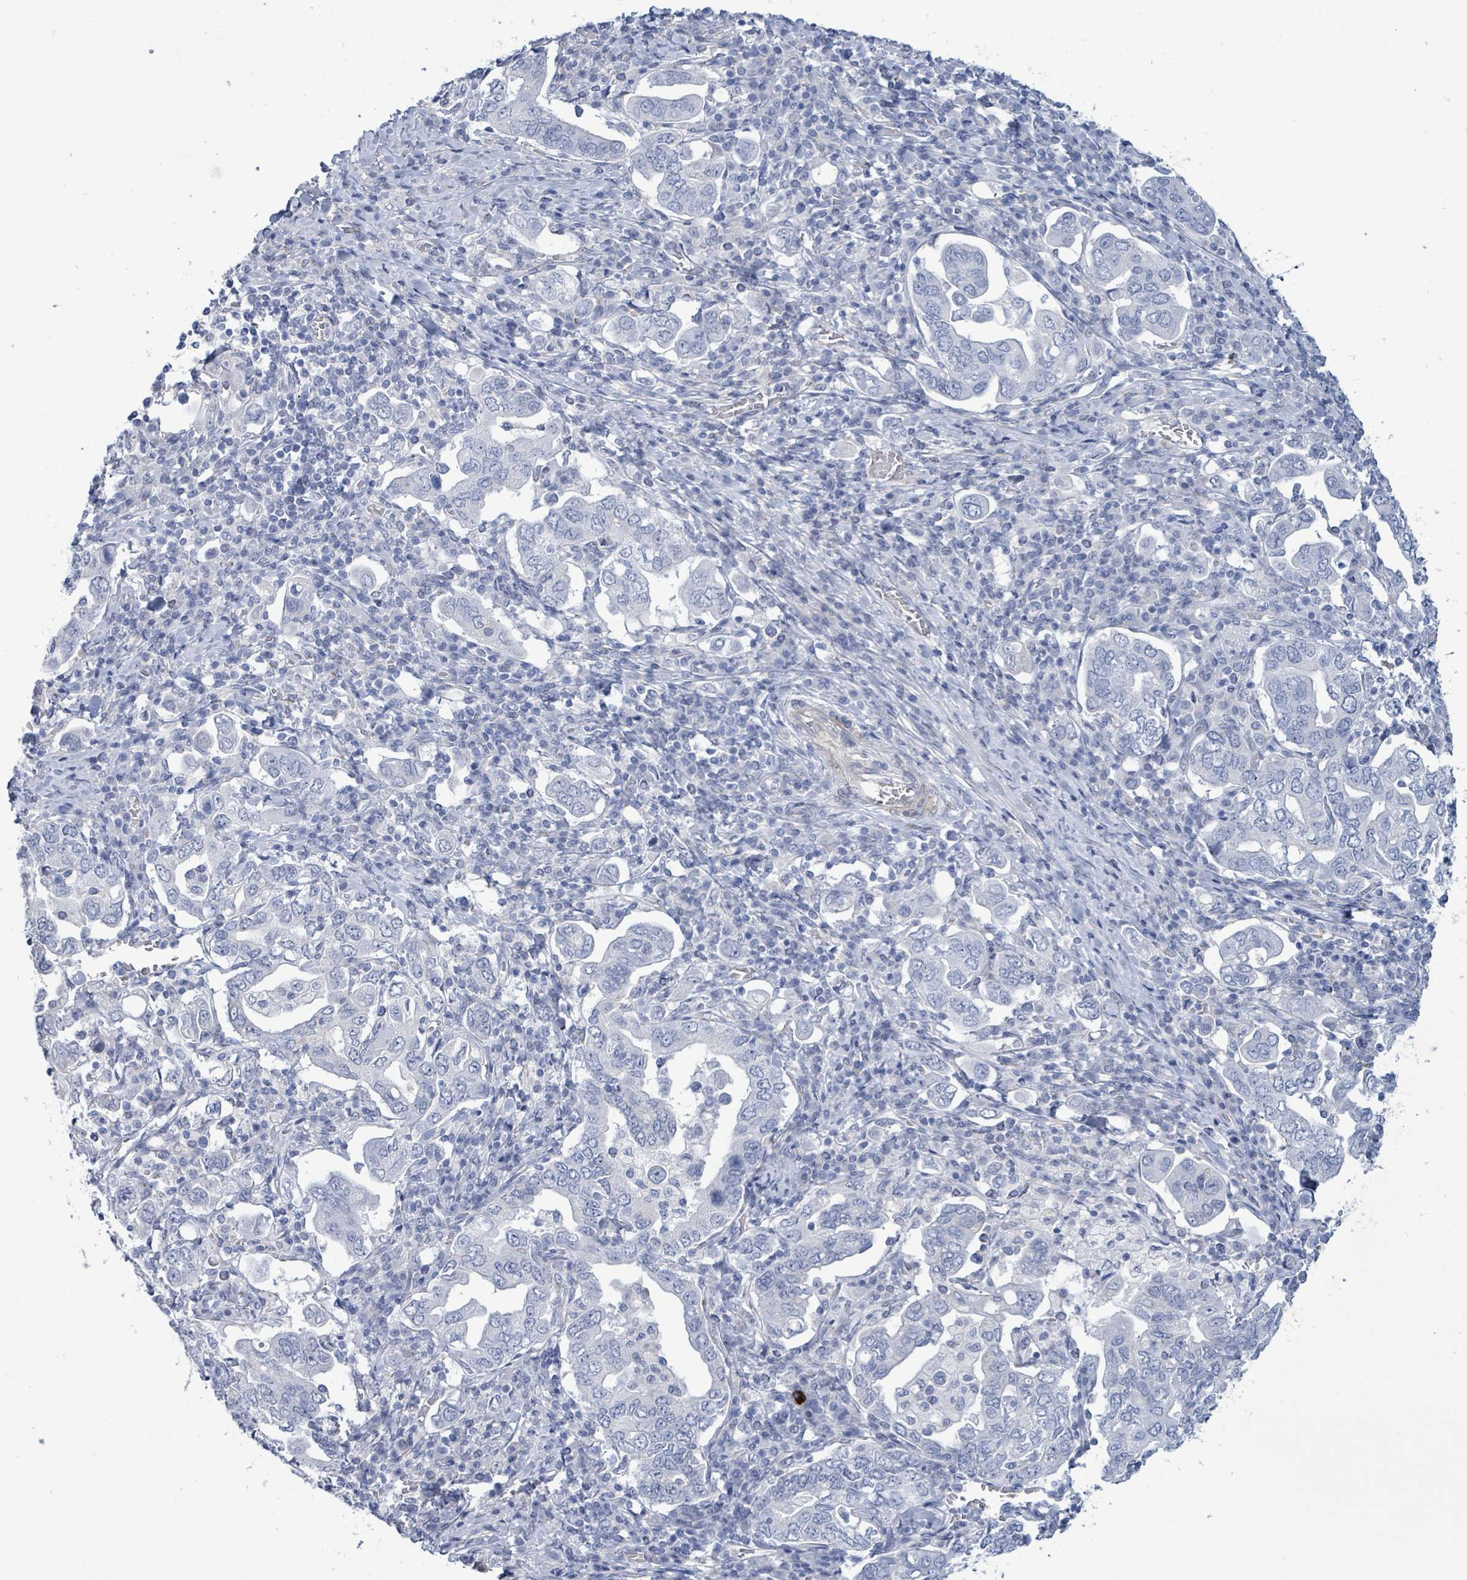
{"staining": {"intensity": "negative", "quantity": "none", "location": "none"}, "tissue": "stomach cancer", "cell_type": "Tumor cells", "image_type": "cancer", "snomed": [{"axis": "morphology", "description": "Adenocarcinoma, NOS"}, {"axis": "topography", "description": "Stomach, upper"}, {"axis": "topography", "description": "Stomach"}], "caption": "The immunohistochemistry (IHC) histopathology image has no significant positivity in tumor cells of stomach cancer (adenocarcinoma) tissue.", "gene": "PKLR", "patient": {"sex": "male", "age": 62}}